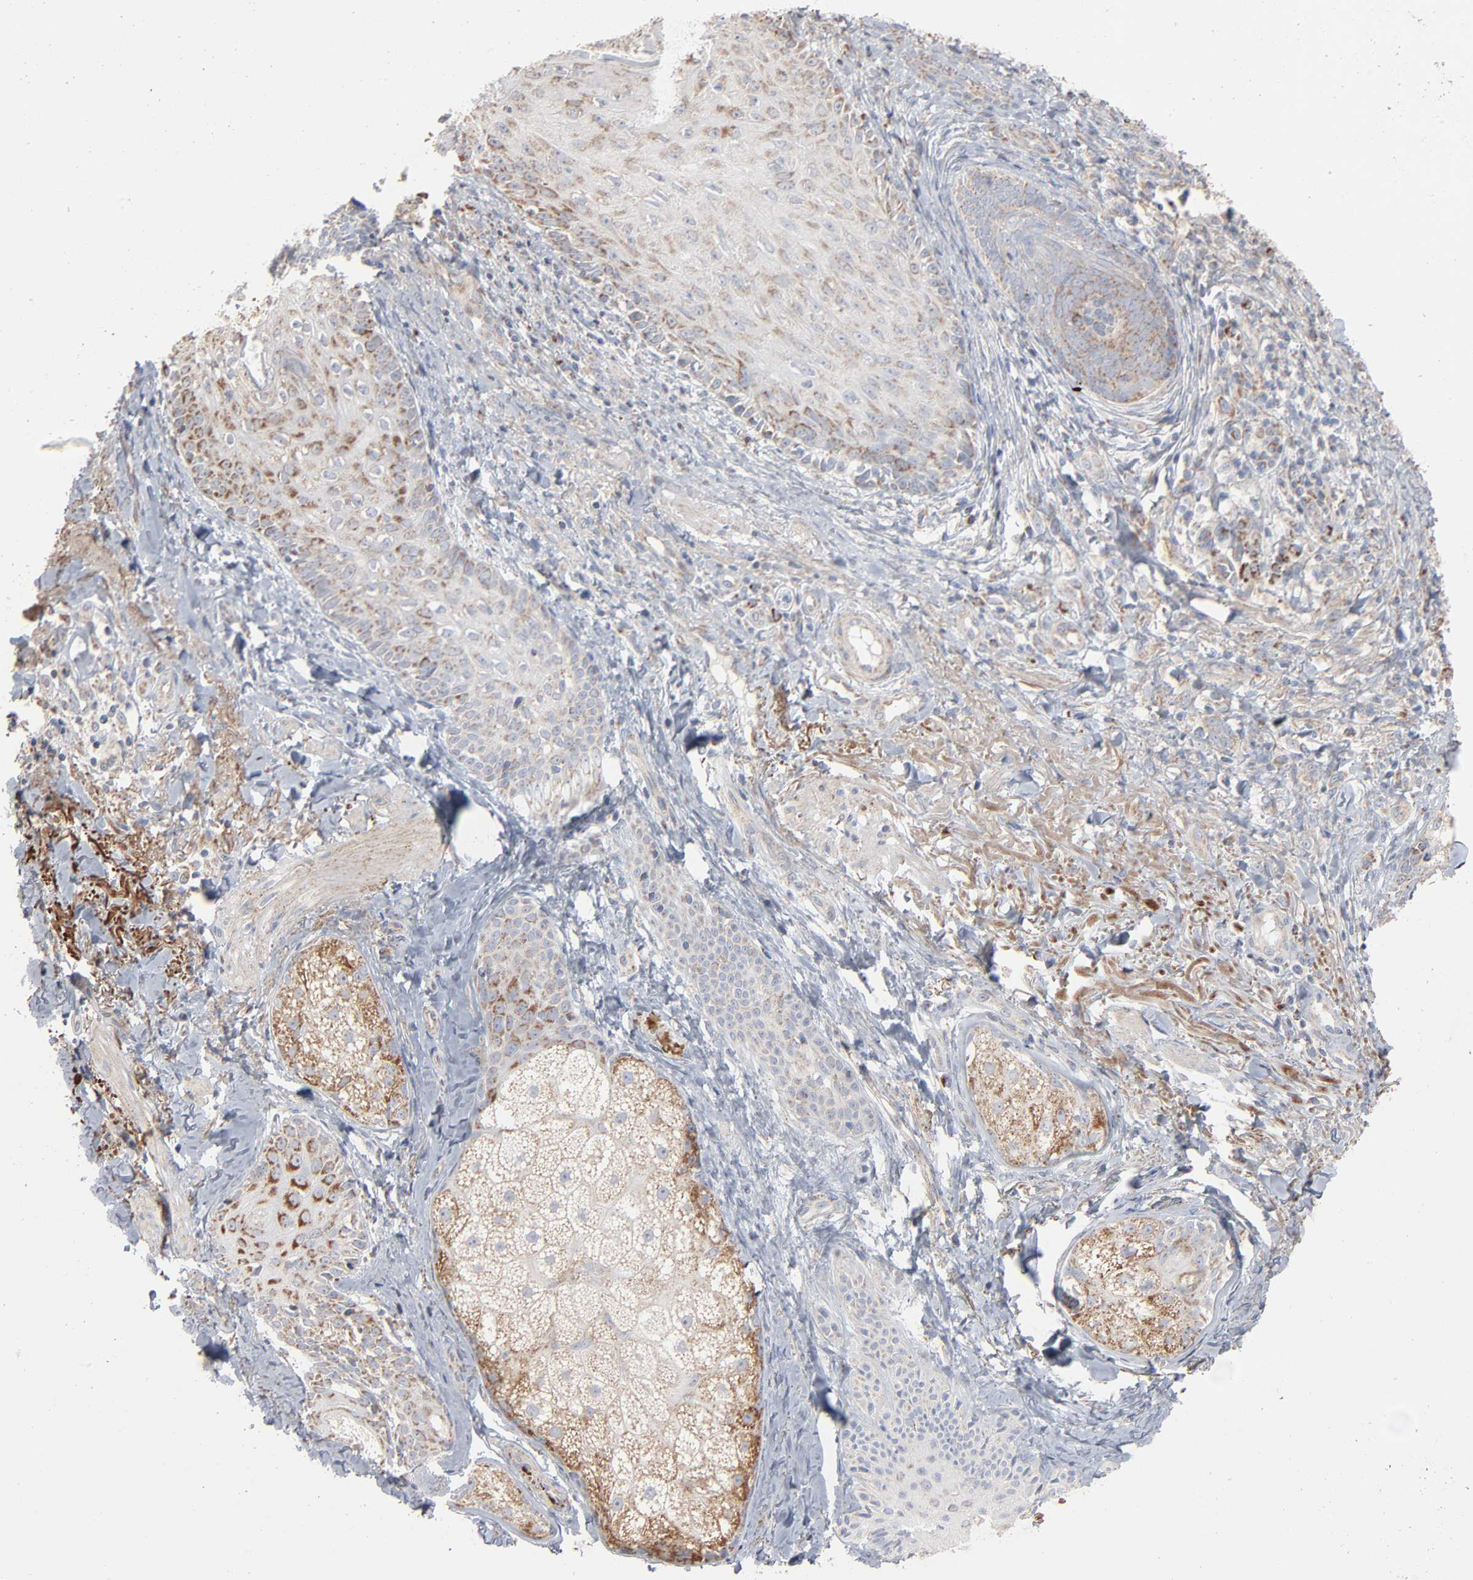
{"staining": {"intensity": "moderate", "quantity": "<25%", "location": "cytoplasmic/membranous"}, "tissue": "skin cancer", "cell_type": "Tumor cells", "image_type": "cancer", "snomed": [{"axis": "morphology", "description": "Basal cell carcinoma"}, {"axis": "topography", "description": "Skin"}], "caption": "Immunohistochemical staining of human skin cancer shows moderate cytoplasmic/membranous protein positivity in about <25% of tumor cells.", "gene": "UQCRC1", "patient": {"sex": "male", "age": 84}}